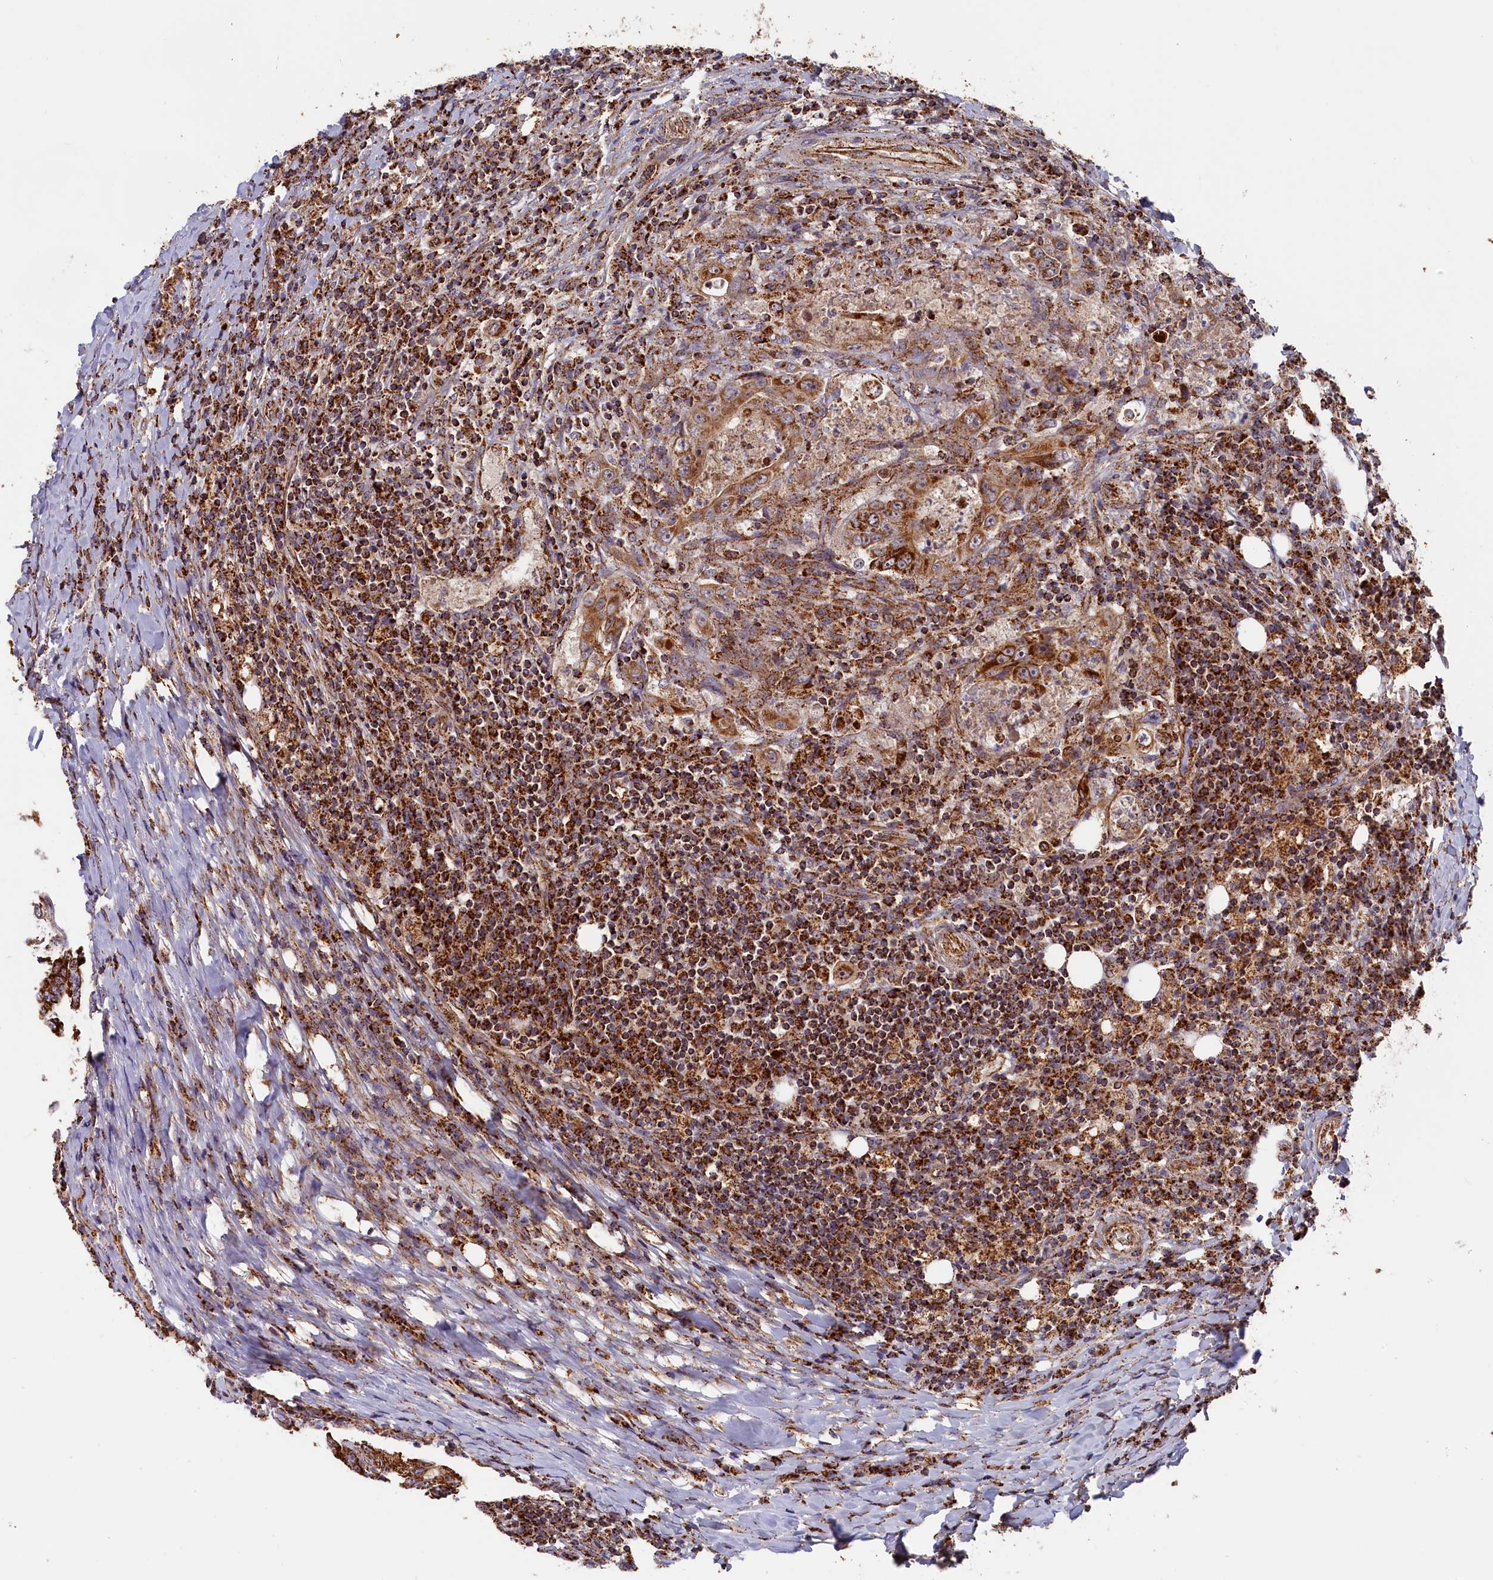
{"staining": {"intensity": "moderate", "quantity": ">75%", "location": "cytoplasmic/membranous"}, "tissue": "colorectal cancer", "cell_type": "Tumor cells", "image_type": "cancer", "snomed": [{"axis": "morphology", "description": "Adenocarcinoma, NOS"}, {"axis": "topography", "description": "Colon"}], "caption": "Colorectal cancer tissue demonstrates moderate cytoplasmic/membranous staining in approximately >75% of tumor cells, visualized by immunohistochemistry.", "gene": "MACROD1", "patient": {"sex": "male", "age": 83}}